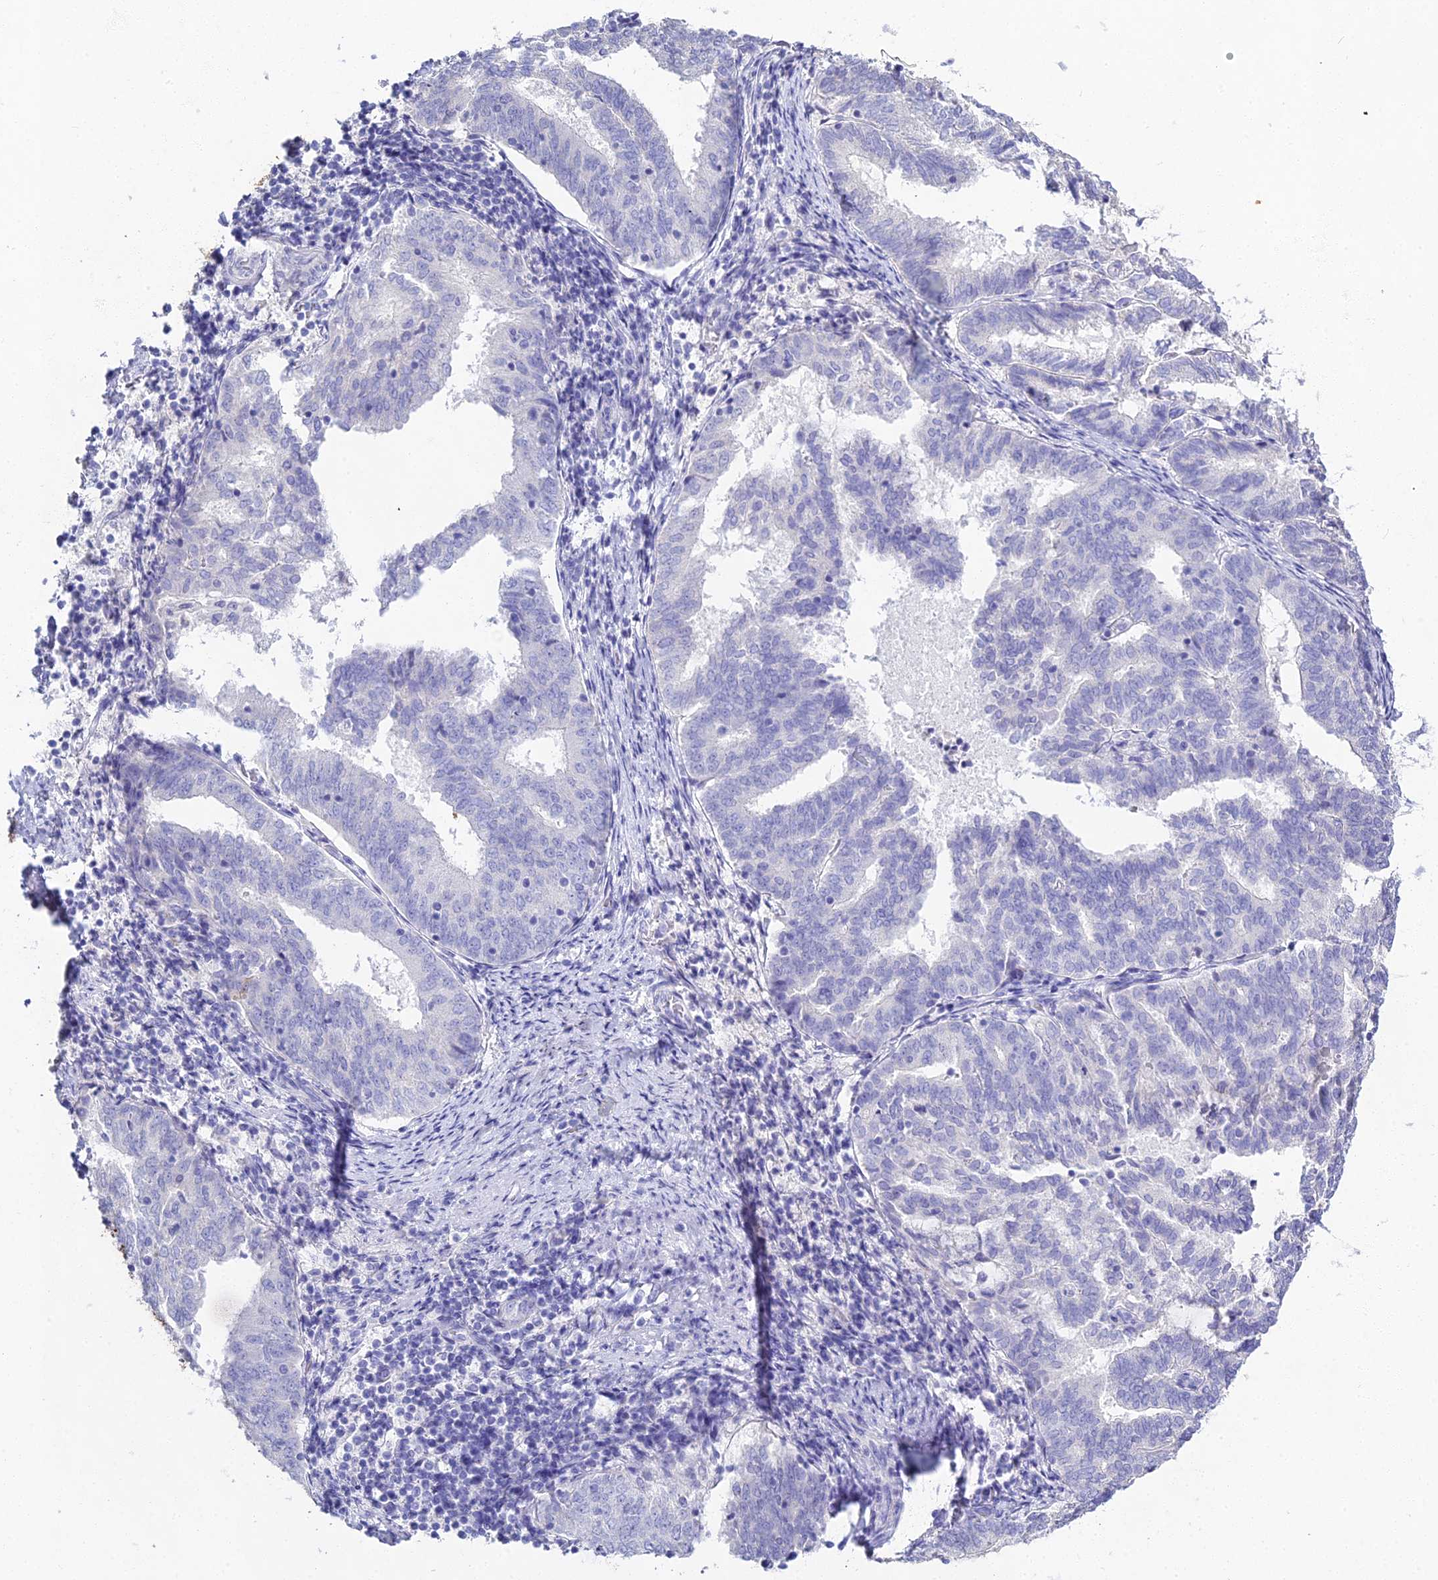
{"staining": {"intensity": "negative", "quantity": "none", "location": "none"}, "tissue": "endometrial cancer", "cell_type": "Tumor cells", "image_type": "cancer", "snomed": [{"axis": "morphology", "description": "Adenocarcinoma, NOS"}, {"axis": "topography", "description": "Endometrium"}], "caption": "Tumor cells show no significant expression in endometrial adenocarcinoma.", "gene": "S100A7", "patient": {"sex": "female", "age": 80}}